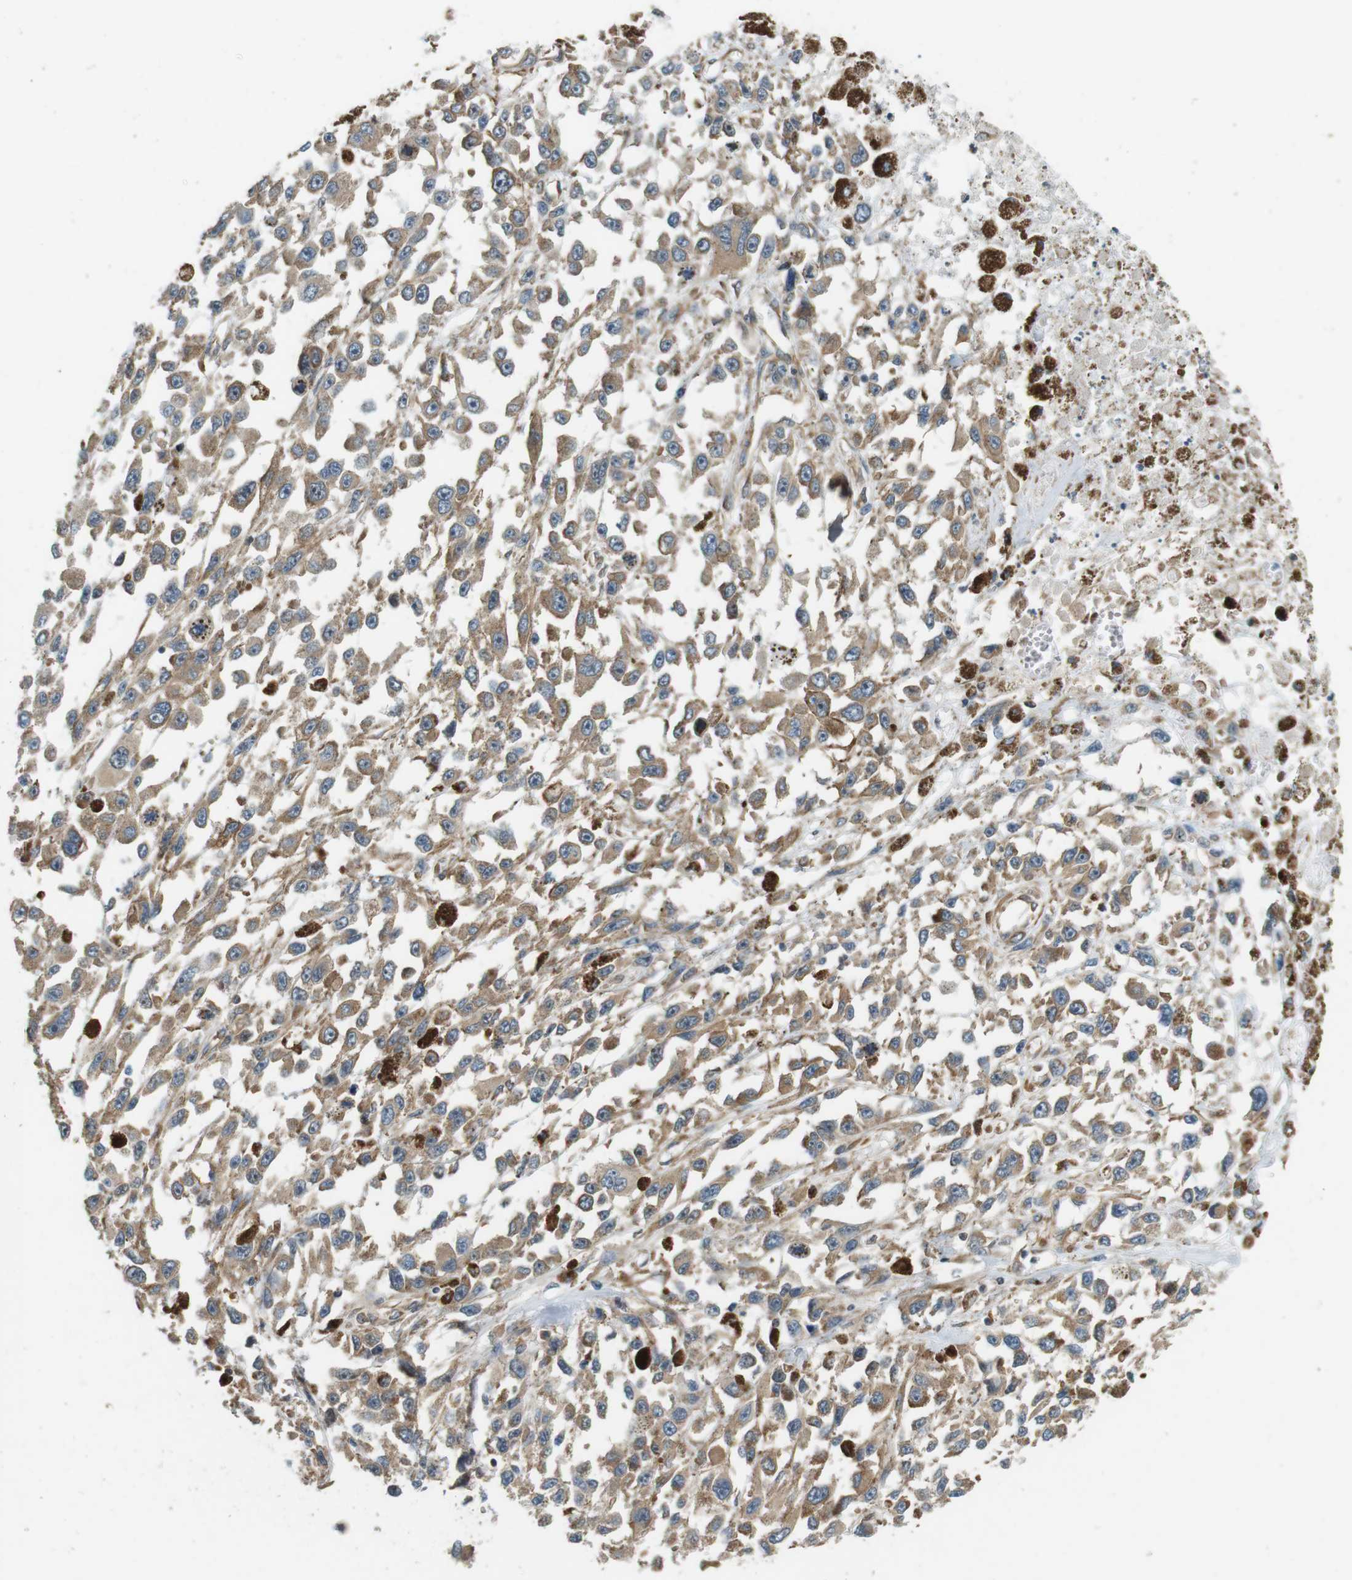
{"staining": {"intensity": "moderate", "quantity": ">75%", "location": "cytoplasmic/membranous"}, "tissue": "melanoma", "cell_type": "Tumor cells", "image_type": "cancer", "snomed": [{"axis": "morphology", "description": "Malignant melanoma, Metastatic site"}, {"axis": "topography", "description": "Lymph node"}], "caption": "Moderate cytoplasmic/membranous staining is identified in about >75% of tumor cells in malignant melanoma (metastatic site).", "gene": "PA2G4", "patient": {"sex": "male", "age": 59}}